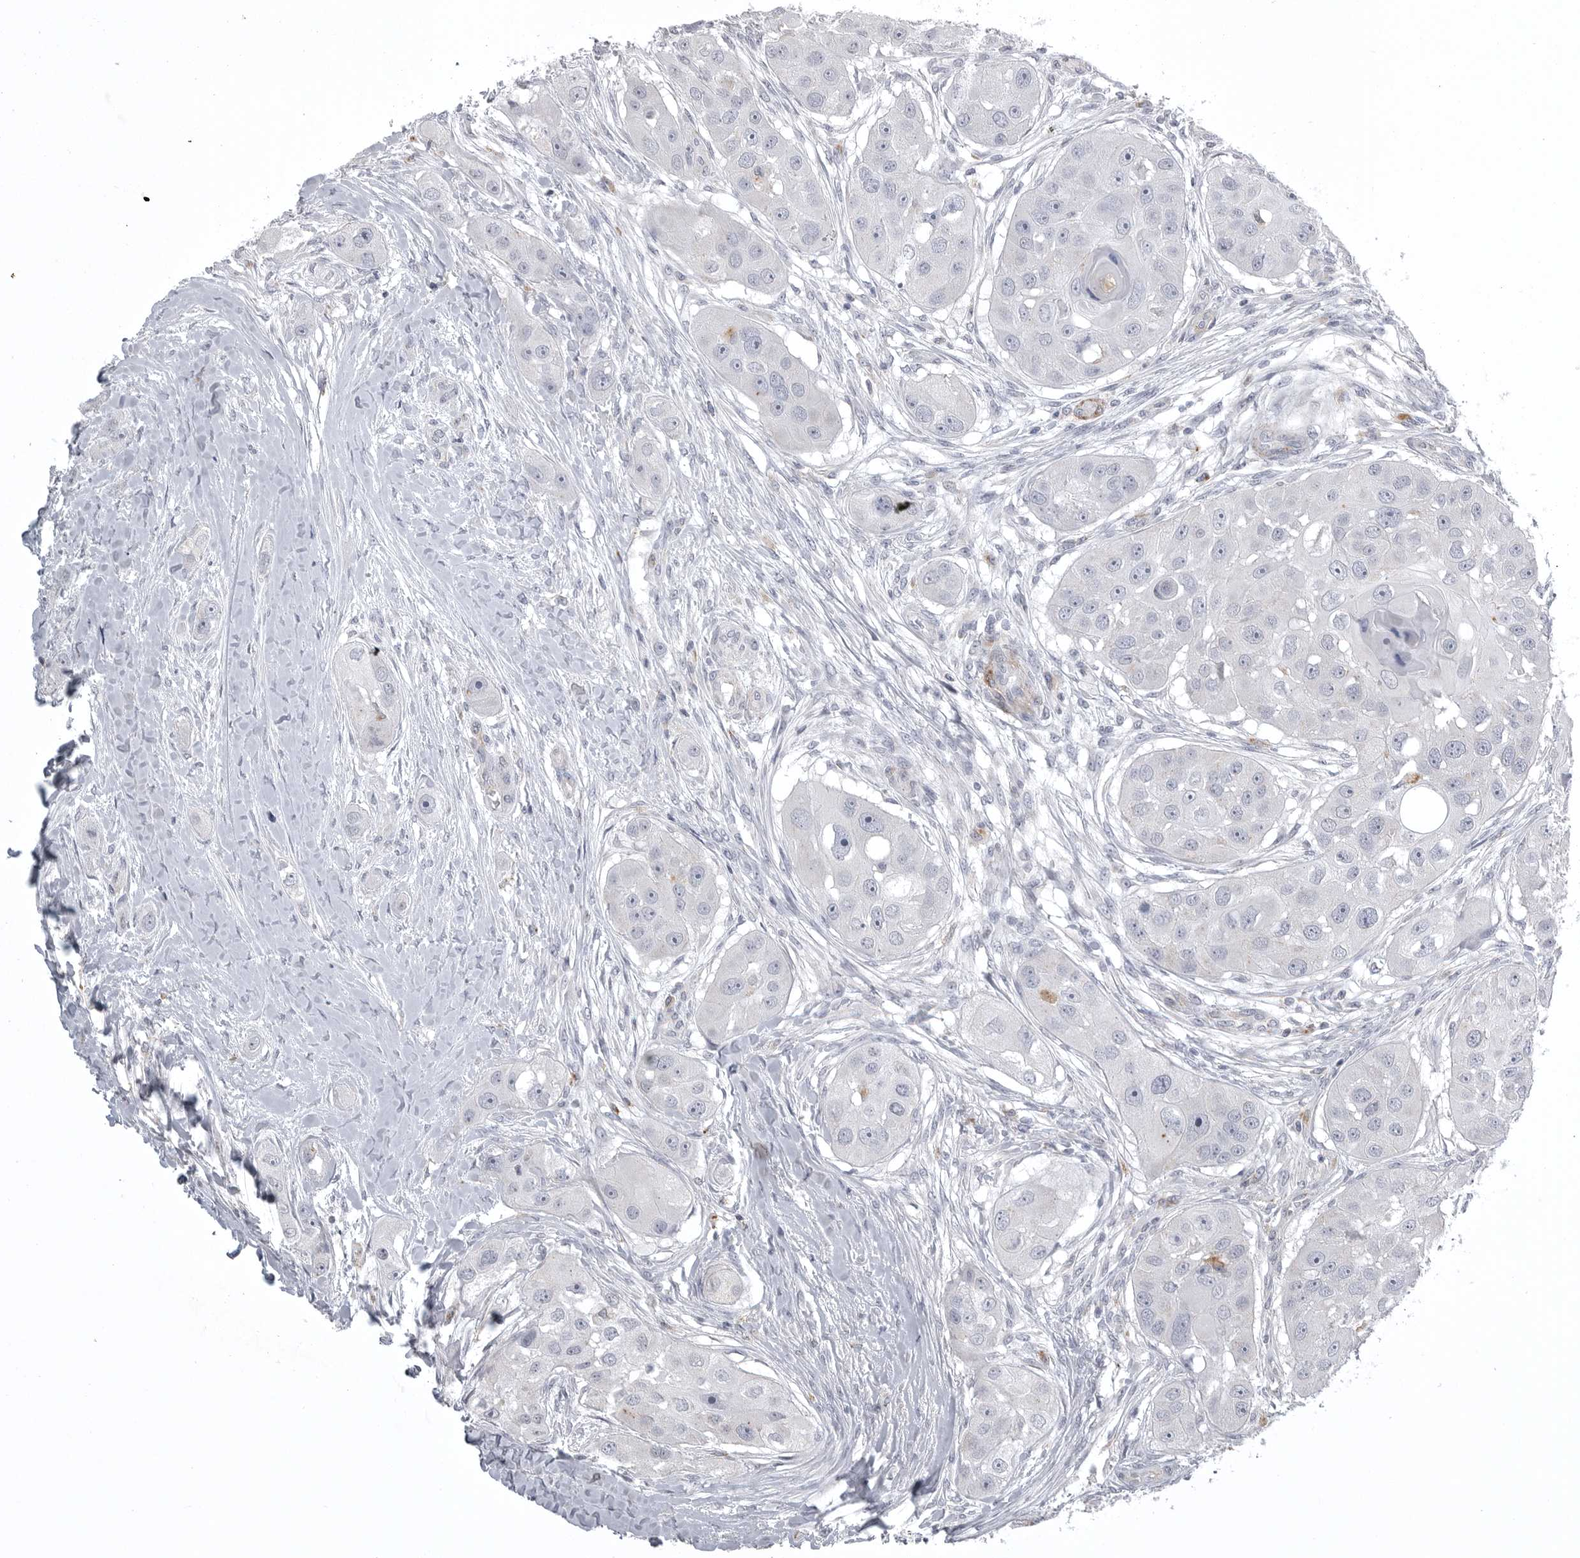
{"staining": {"intensity": "negative", "quantity": "none", "location": "none"}, "tissue": "head and neck cancer", "cell_type": "Tumor cells", "image_type": "cancer", "snomed": [{"axis": "morphology", "description": "Normal tissue, NOS"}, {"axis": "morphology", "description": "Squamous cell carcinoma, NOS"}, {"axis": "topography", "description": "Skeletal muscle"}, {"axis": "topography", "description": "Head-Neck"}], "caption": "High magnification brightfield microscopy of head and neck squamous cell carcinoma stained with DAB (3,3'-diaminobenzidine) (brown) and counterstained with hematoxylin (blue): tumor cells show no significant positivity.", "gene": "AOC3", "patient": {"sex": "male", "age": 51}}